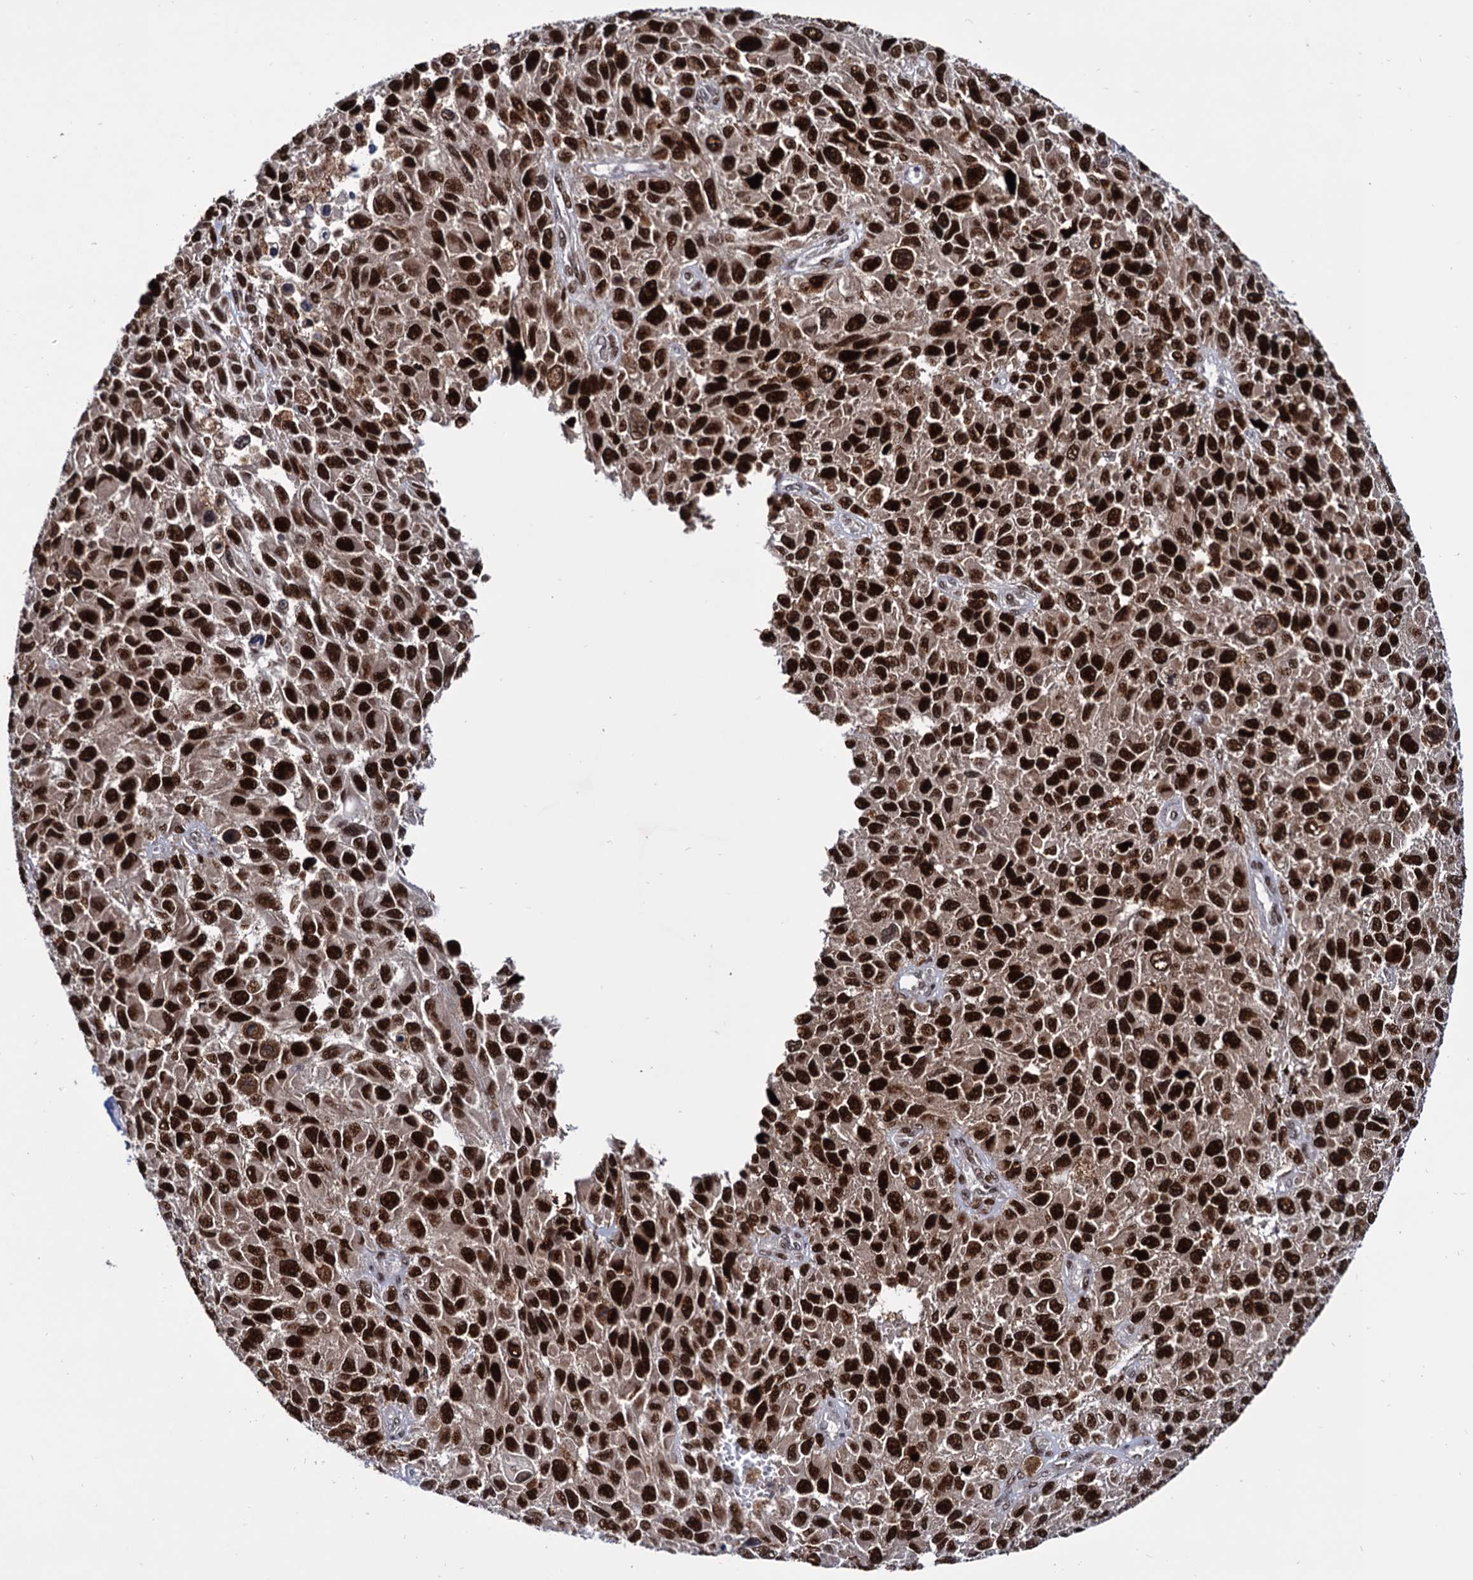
{"staining": {"intensity": "strong", "quantity": ">75%", "location": "nuclear"}, "tissue": "melanoma", "cell_type": "Tumor cells", "image_type": "cancer", "snomed": [{"axis": "morphology", "description": "Normal tissue, NOS"}, {"axis": "morphology", "description": "Malignant melanoma, NOS"}, {"axis": "topography", "description": "Skin"}], "caption": "There is high levels of strong nuclear expression in tumor cells of malignant melanoma, as demonstrated by immunohistochemical staining (brown color).", "gene": "RNASEH2B", "patient": {"sex": "female", "age": 96}}